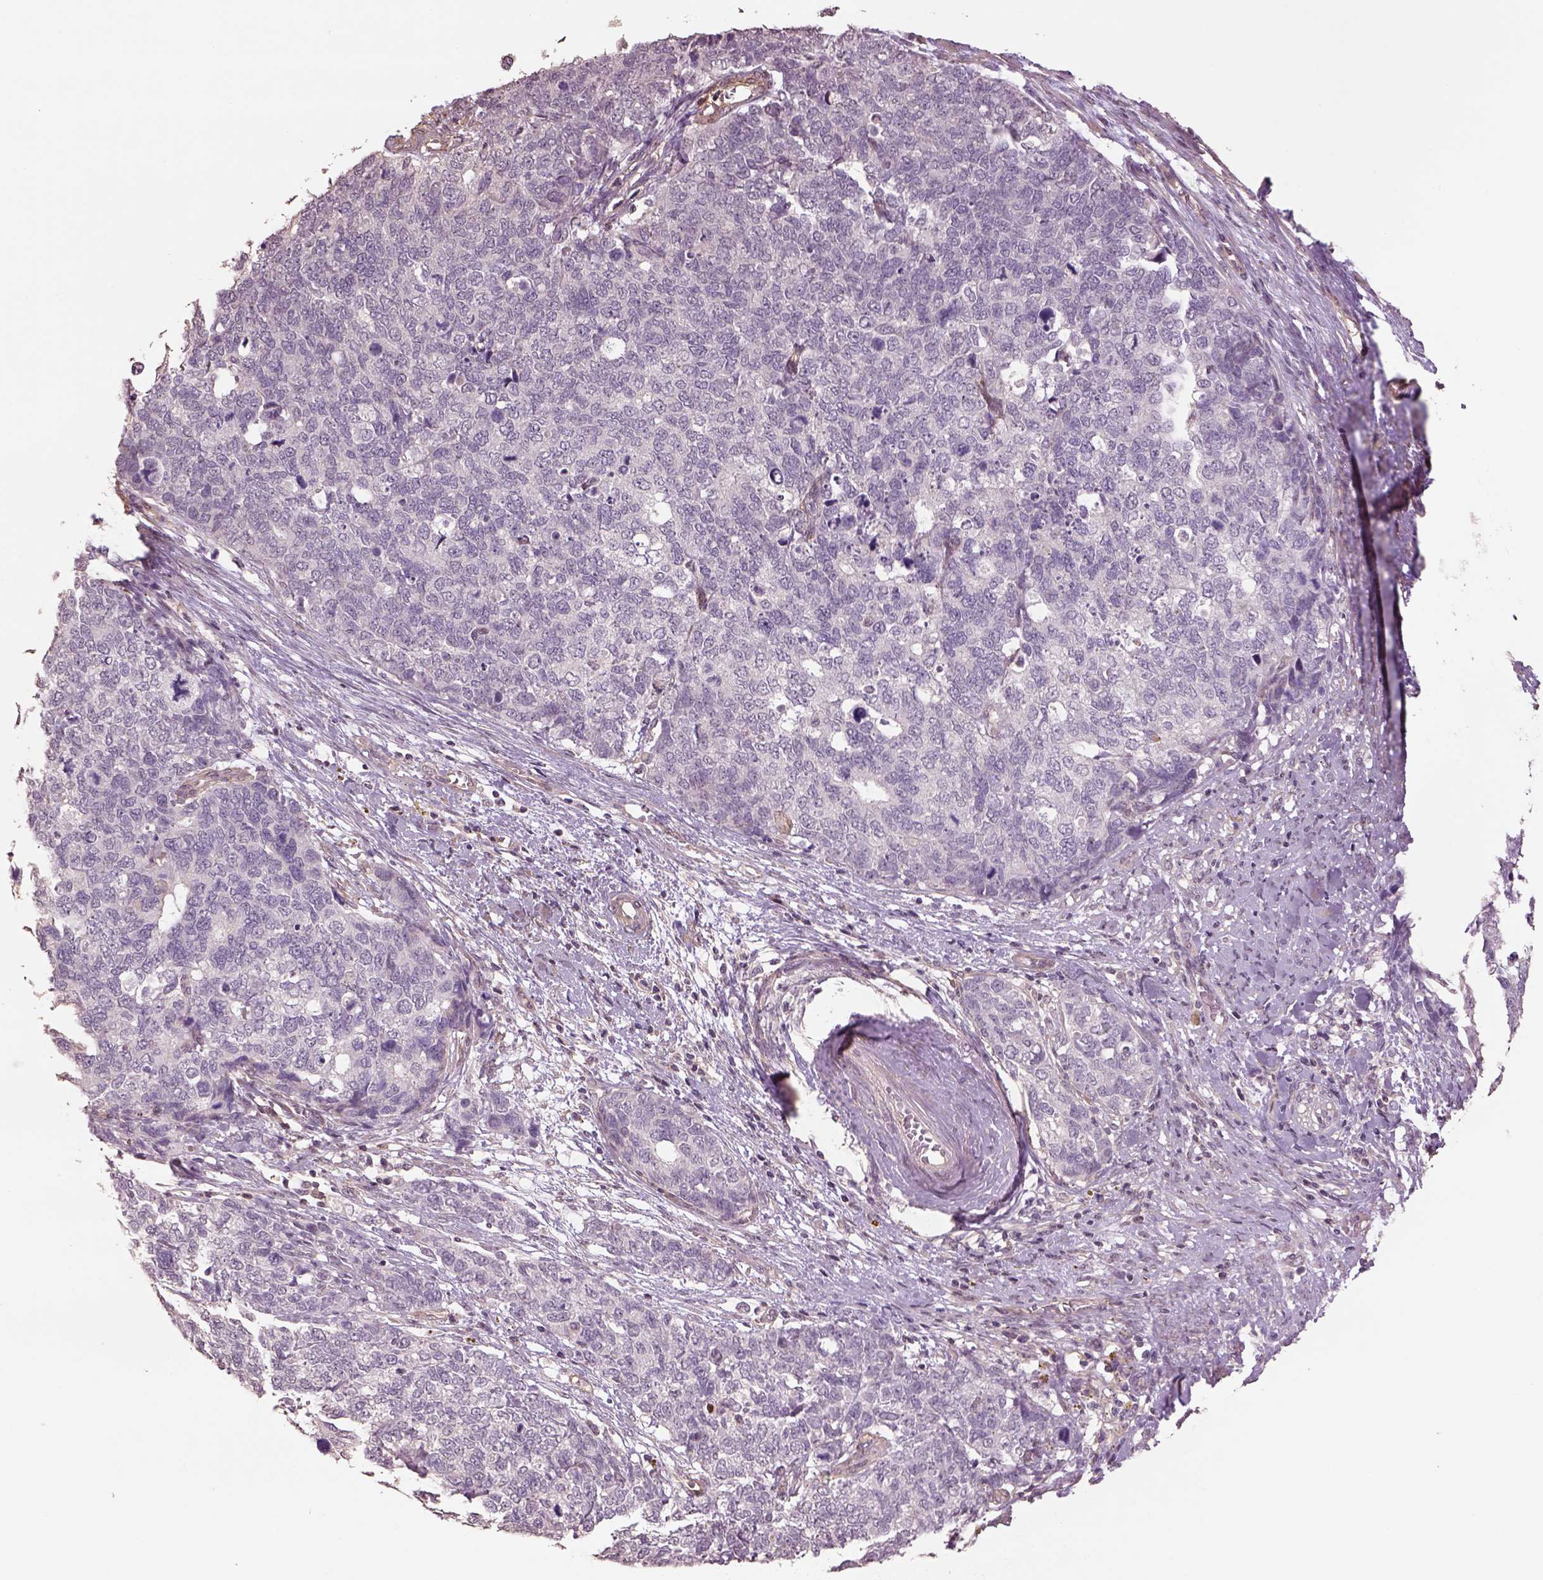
{"staining": {"intensity": "negative", "quantity": "none", "location": "none"}, "tissue": "cervical cancer", "cell_type": "Tumor cells", "image_type": "cancer", "snomed": [{"axis": "morphology", "description": "Squamous cell carcinoma, NOS"}, {"axis": "topography", "description": "Cervix"}], "caption": "The immunohistochemistry (IHC) micrograph has no significant staining in tumor cells of cervical squamous cell carcinoma tissue.", "gene": "LIN7A", "patient": {"sex": "female", "age": 63}}